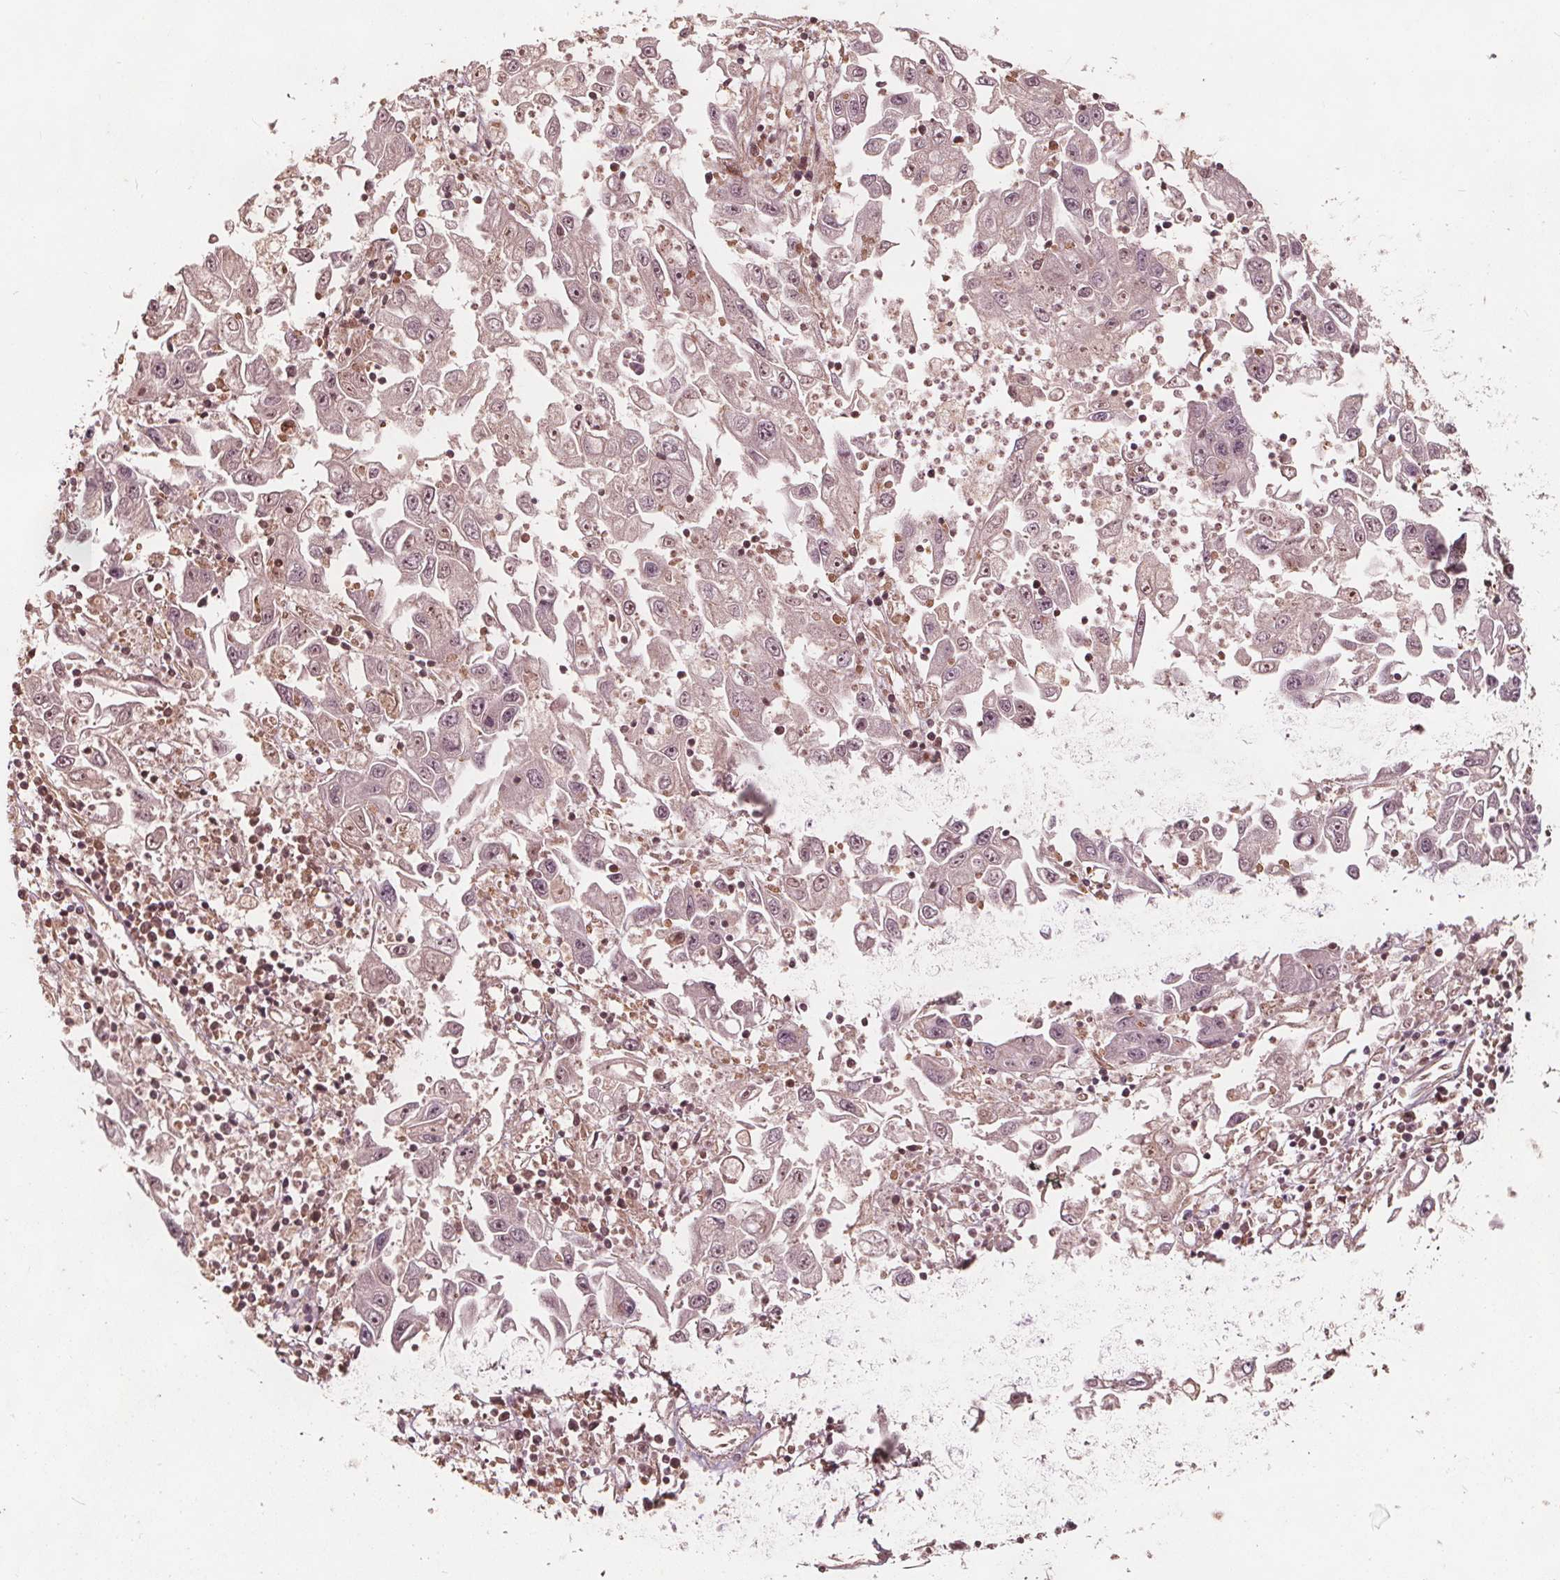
{"staining": {"intensity": "weak", "quantity": "<25%", "location": "cytoplasmic/membranous,nuclear"}, "tissue": "endometrial cancer", "cell_type": "Tumor cells", "image_type": "cancer", "snomed": [{"axis": "morphology", "description": "Adenocarcinoma, NOS"}, {"axis": "topography", "description": "Uterus"}], "caption": "Tumor cells show no significant staining in adenocarcinoma (endometrial).", "gene": "AIP", "patient": {"sex": "female", "age": 62}}